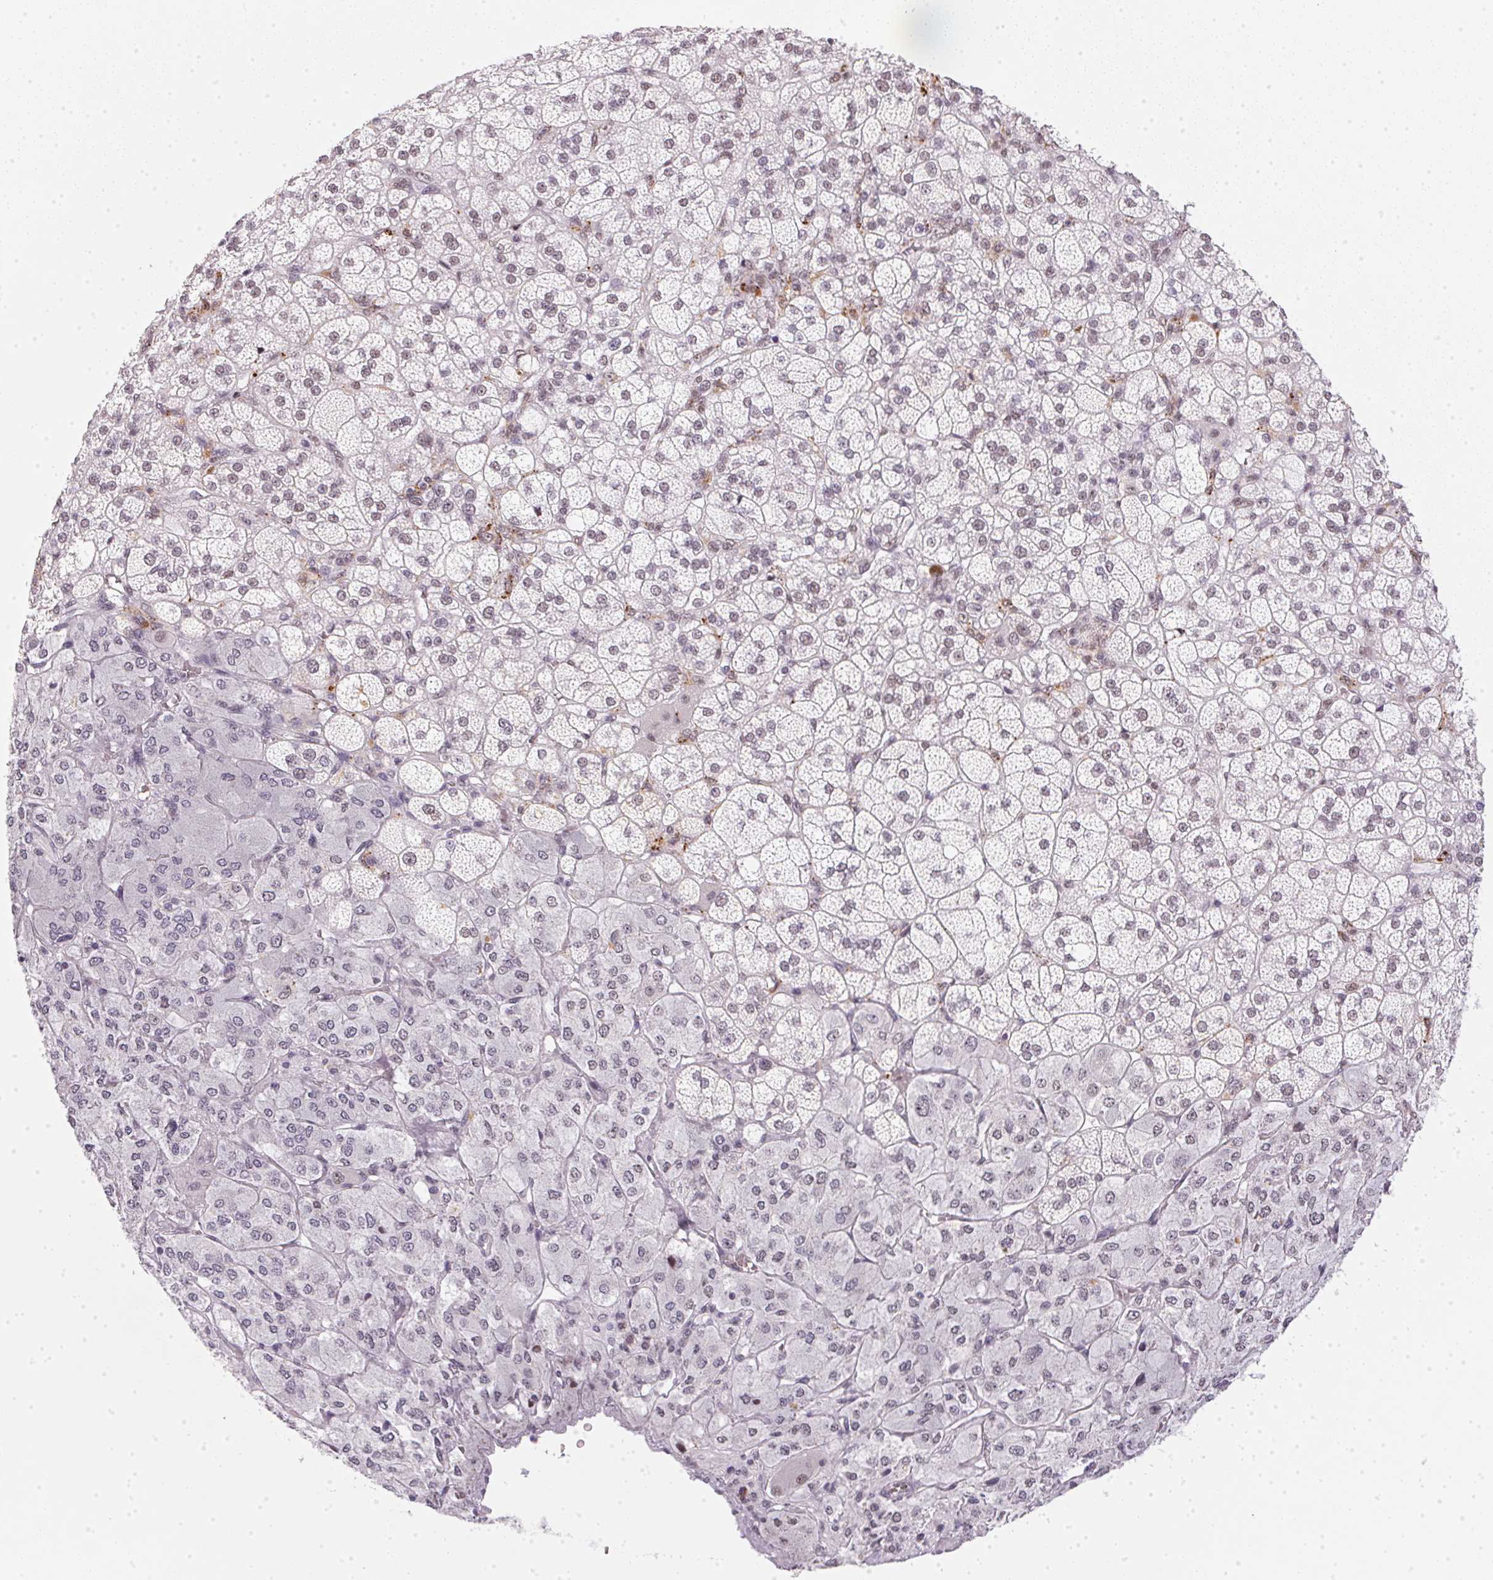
{"staining": {"intensity": "moderate", "quantity": "25%-75%", "location": "nuclear"}, "tissue": "adrenal gland", "cell_type": "Glandular cells", "image_type": "normal", "snomed": [{"axis": "morphology", "description": "Normal tissue, NOS"}, {"axis": "topography", "description": "Adrenal gland"}], "caption": "Immunohistochemistry (IHC) image of benign adrenal gland stained for a protein (brown), which demonstrates medium levels of moderate nuclear positivity in about 25%-75% of glandular cells.", "gene": "SRSF7", "patient": {"sex": "female", "age": 60}}